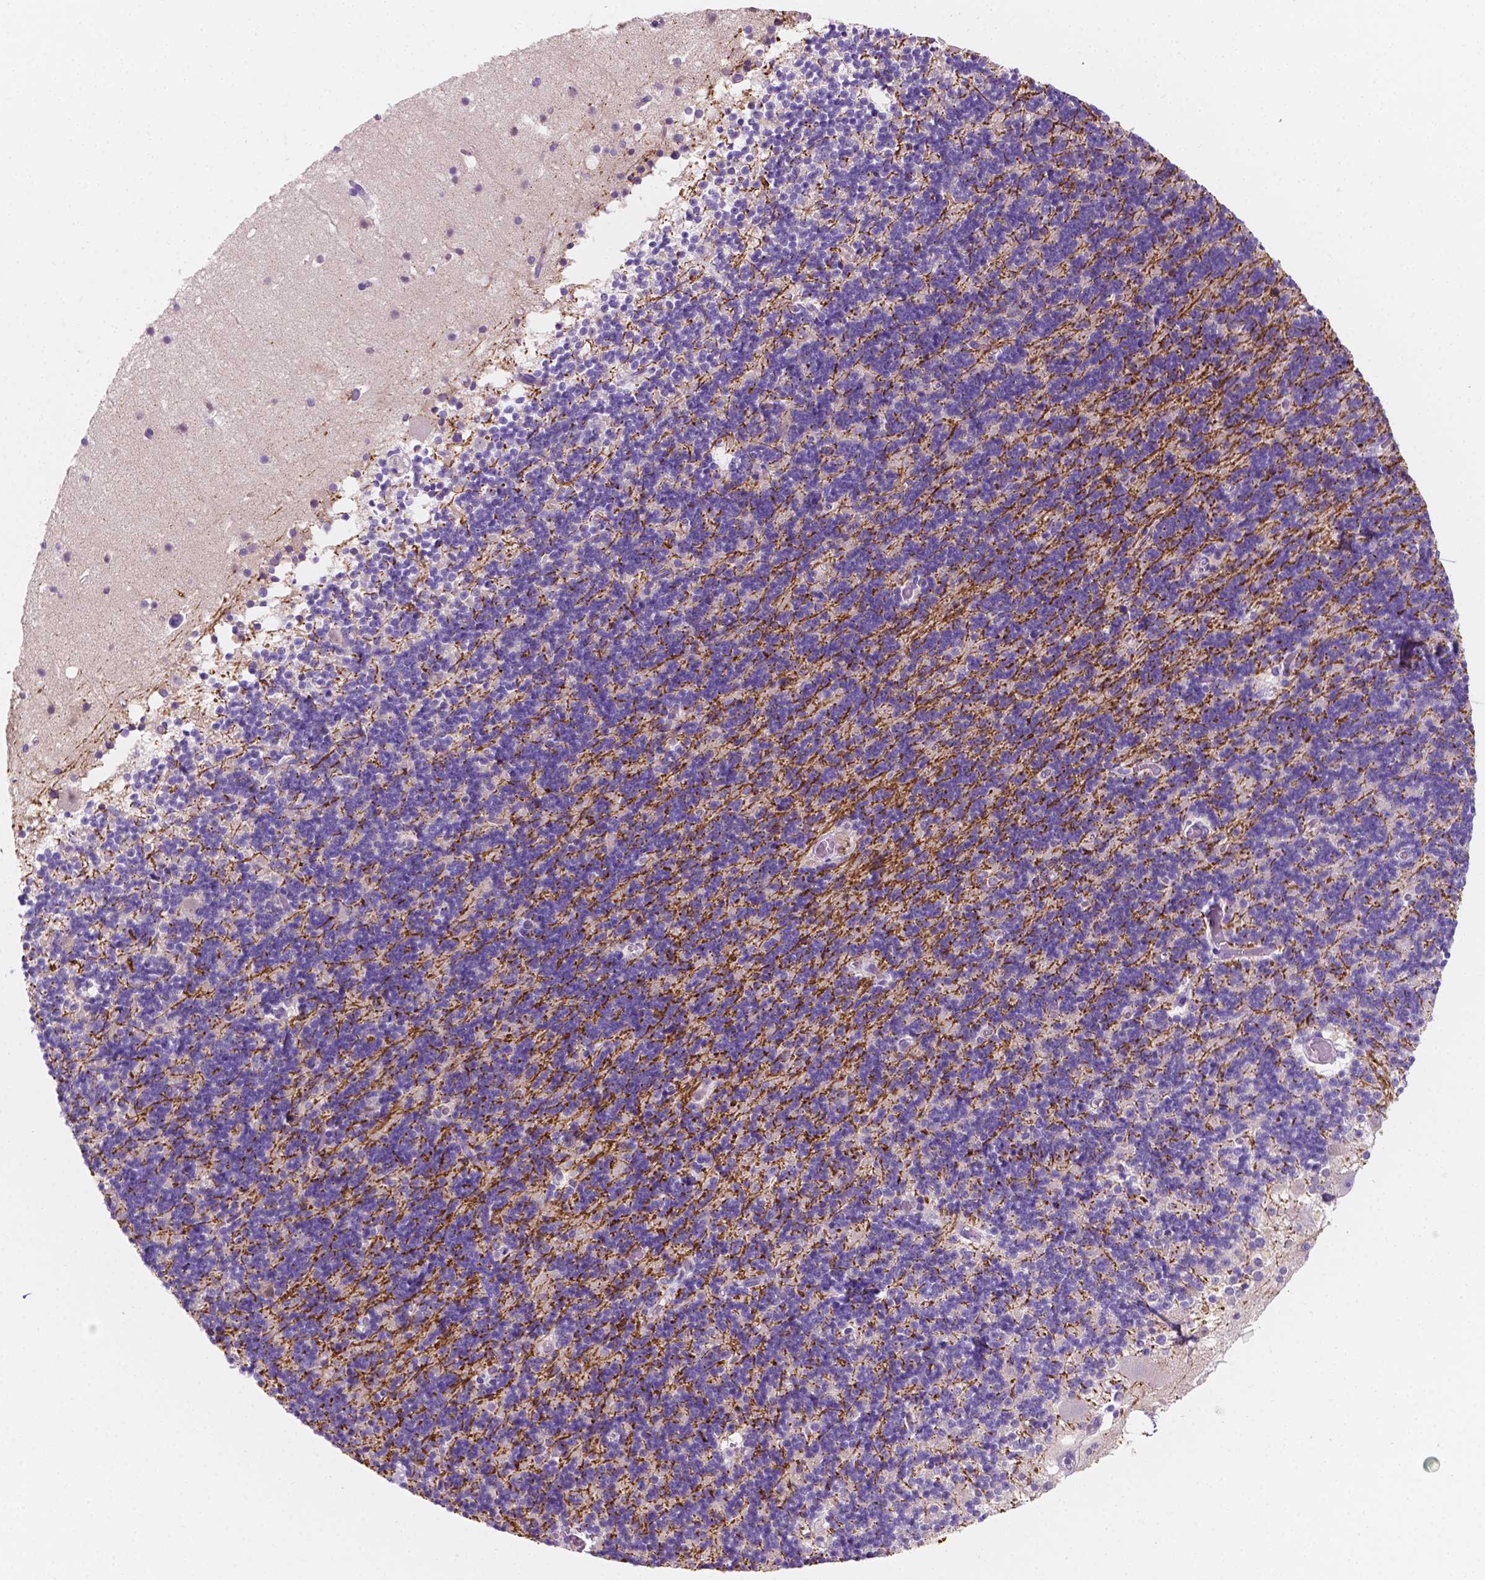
{"staining": {"intensity": "negative", "quantity": "none", "location": "none"}, "tissue": "cerebellum", "cell_type": "Cells in granular layer", "image_type": "normal", "snomed": [{"axis": "morphology", "description": "Normal tissue, NOS"}, {"axis": "topography", "description": "Cerebellum"}], "caption": "Protein analysis of unremarkable cerebellum shows no significant staining in cells in granular layer. (DAB IHC visualized using brightfield microscopy, high magnification).", "gene": "SIRT2", "patient": {"sex": "male", "age": 70}}